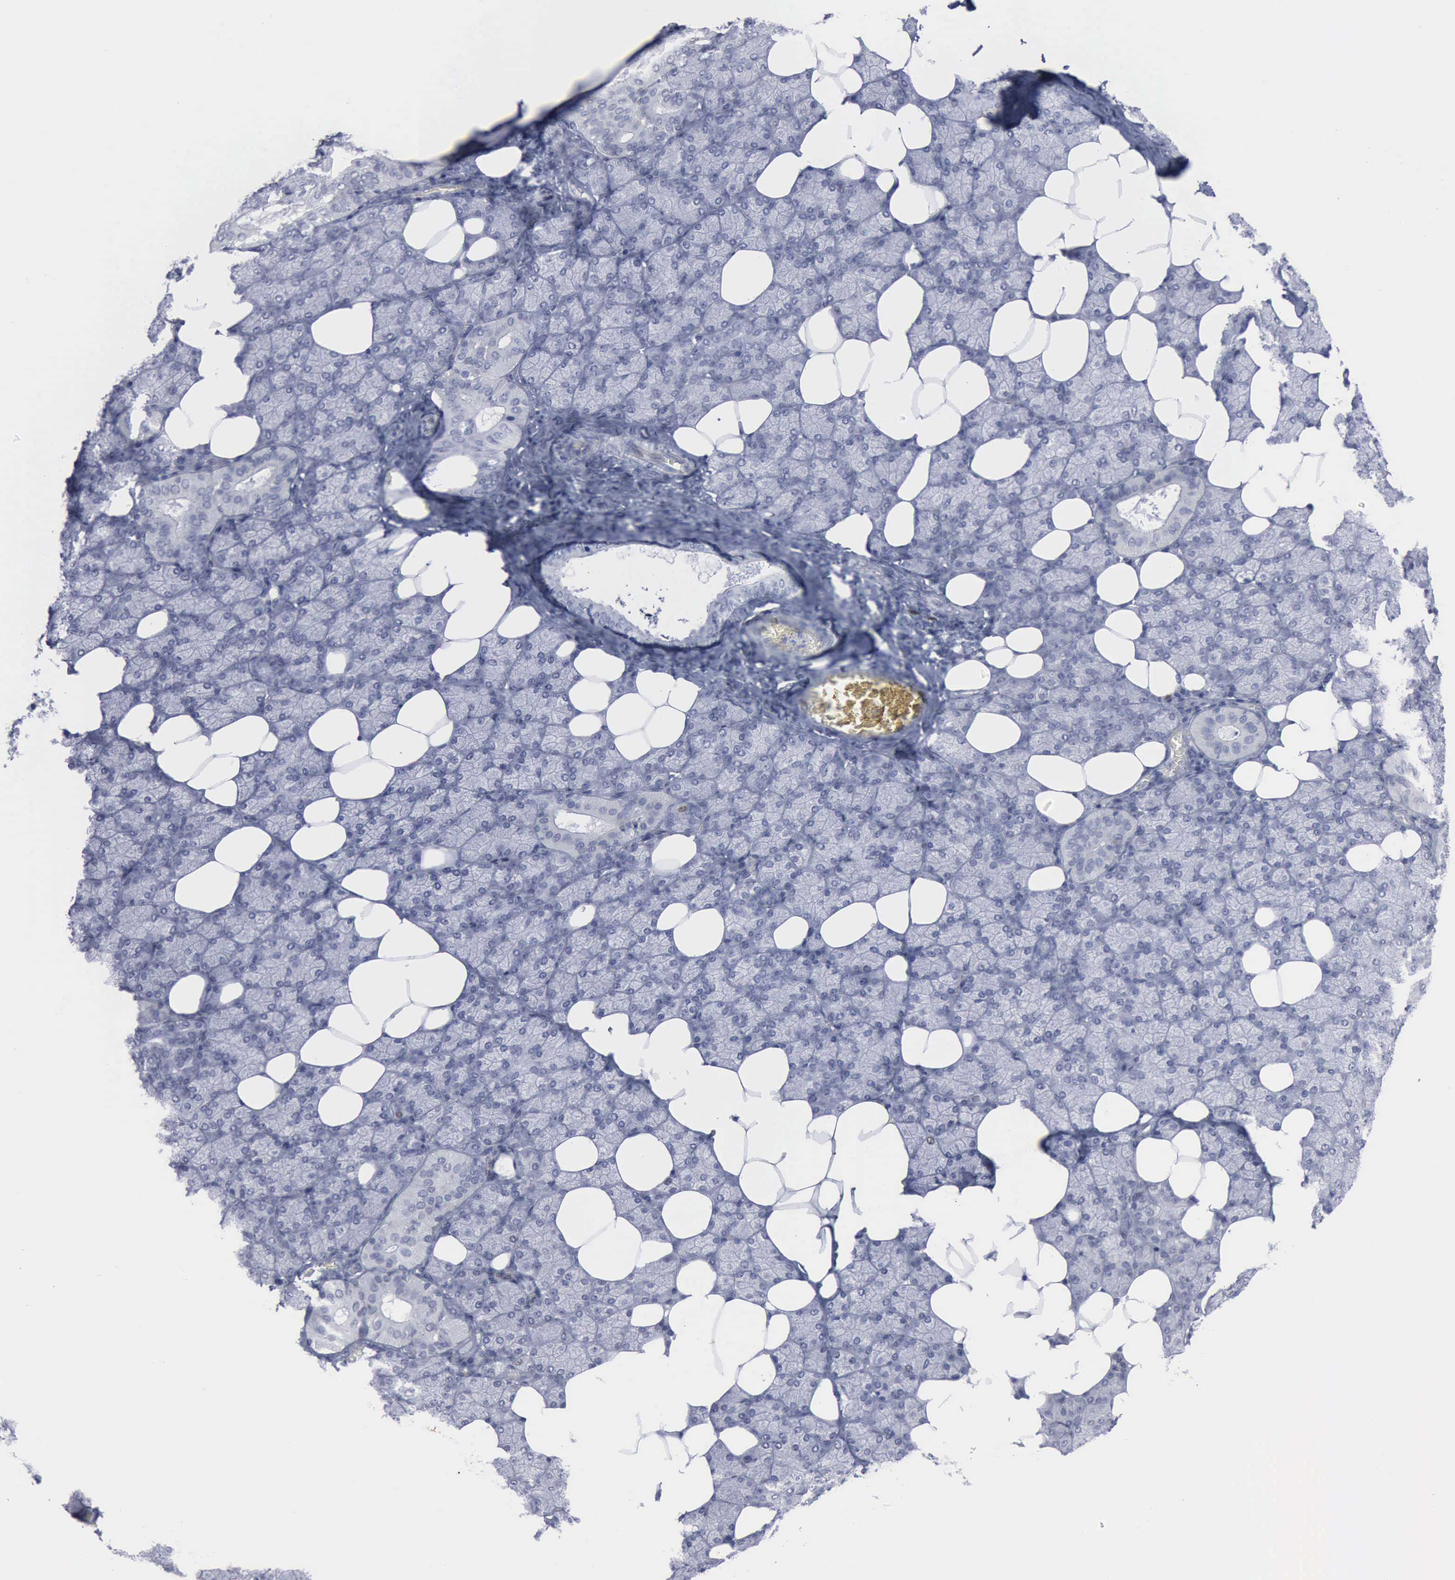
{"staining": {"intensity": "negative", "quantity": "none", "location": "none"}, "tissue": "salivary gland", "cell_type": "Glandular cells", "image_type": "normal", "snomed": [{"axis": "morphology", "description": "Normal tissue, NOS"}, {"axis": "topography", "description": "Lymph node"}, {"axis": "topography", "description": "Salivary gland"}], "caption": "Immunohistochemistry photomicrograph of normal salivary gland stained for a protein (brown), which demonstrates no positivity in glandular cells.", "gene": "MCM5", "patient": {"sex": "male", "age": 8}}